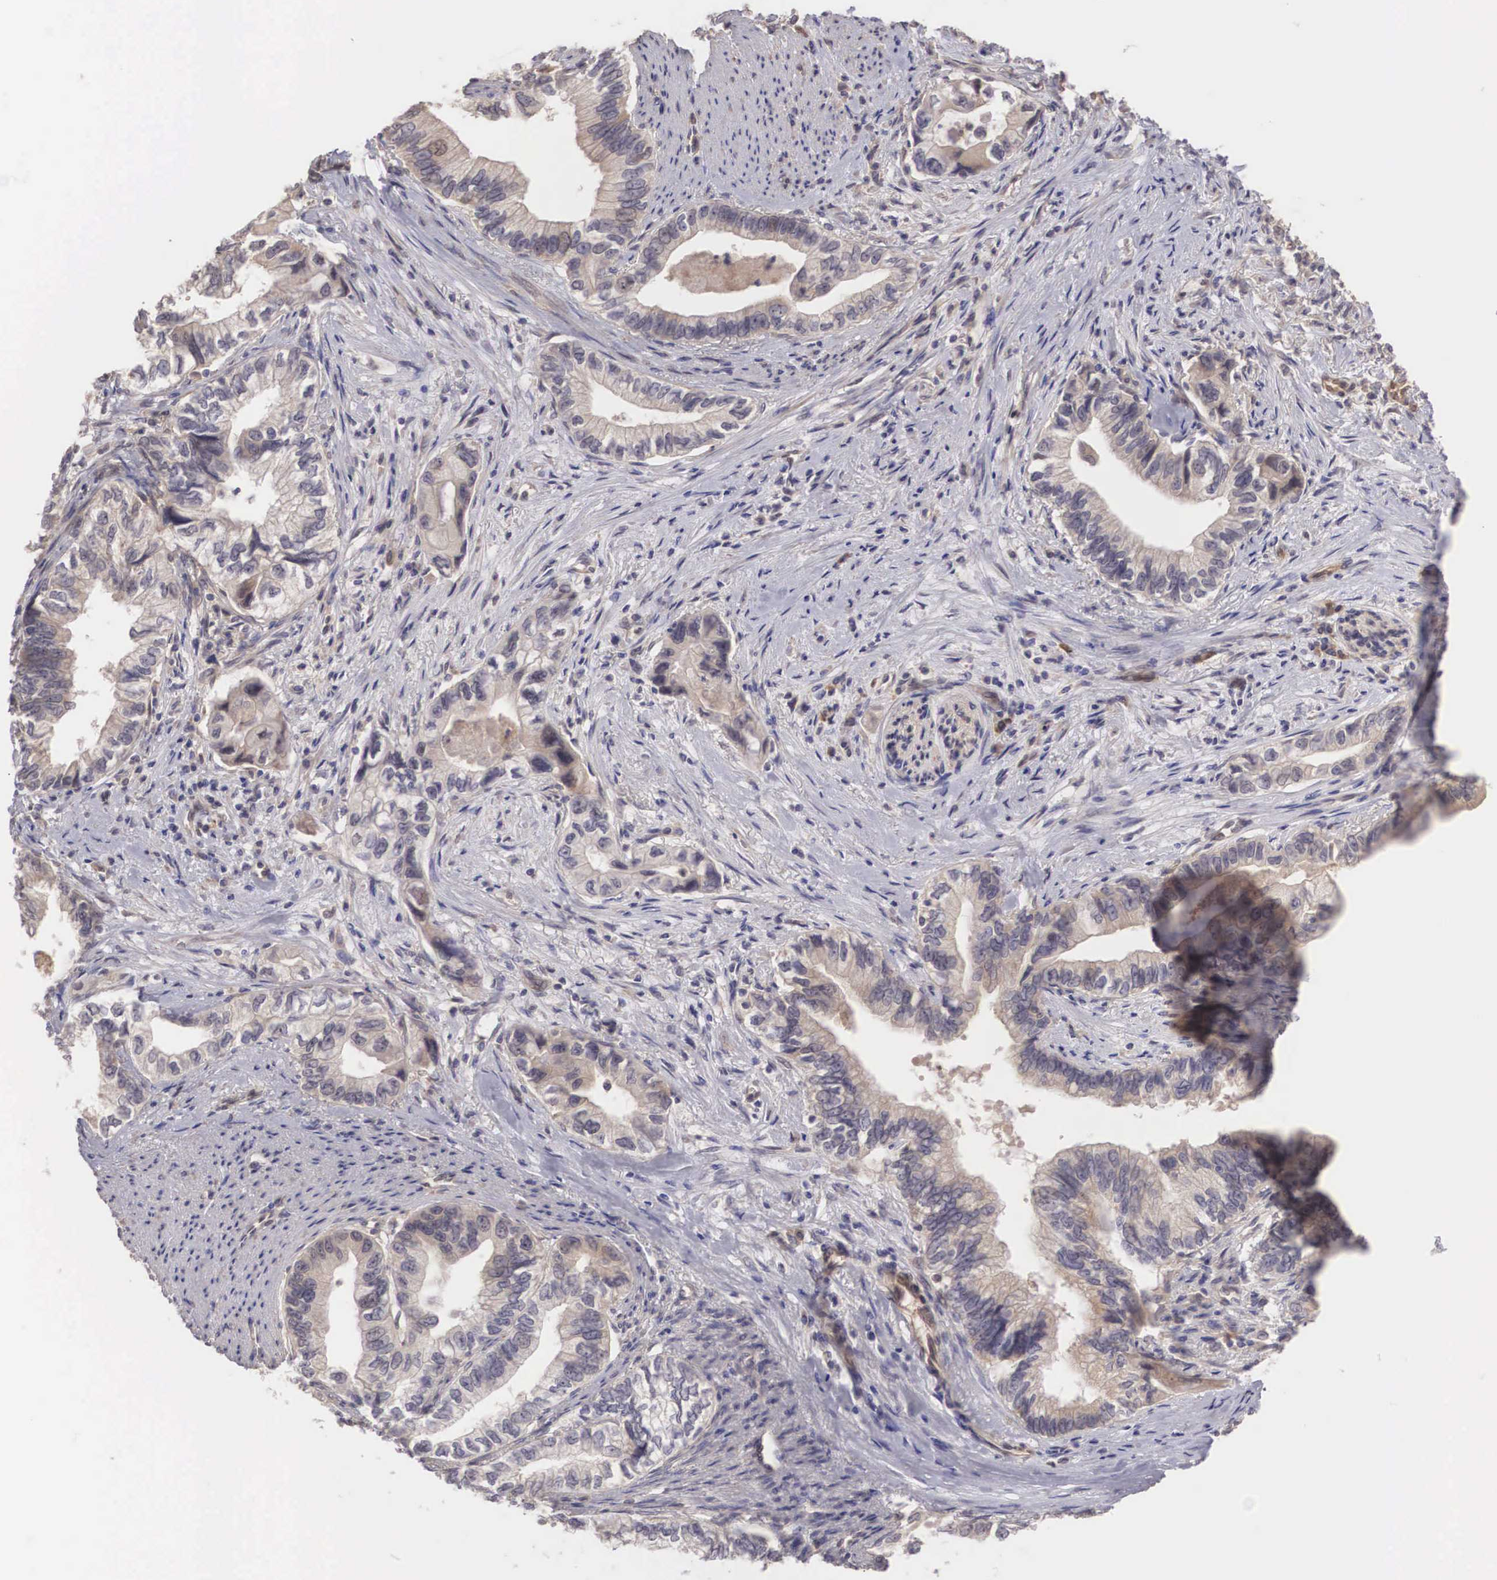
{"staining": {"intensity": "weak", "quantity": "25%-75%", "location": "cytoplasmic/membranous"}, "tissue": "pancreatic cancer", "cell_type": "Tumor cells", "image_type": "cancer", "snomed": [{"axis": "morphology", "description": "Adenocarcinoma, NOS"}, {"axis": "topography", "description": "Pancreas"}, {"axis": "topography", "description": "Stomach, upper"}], "caption": "This histopathology image demonstrates pancreatic adenocarcinoma stained with immunohistochemistry (IHC) to label a protein in brown. The cytoplasmic/membranous of tumor cells show weak positivity for the protein. Nuclei are counter-stained blue.", "gene": "DNAJB7", "patient": {"sex": "male", "age": 77}}